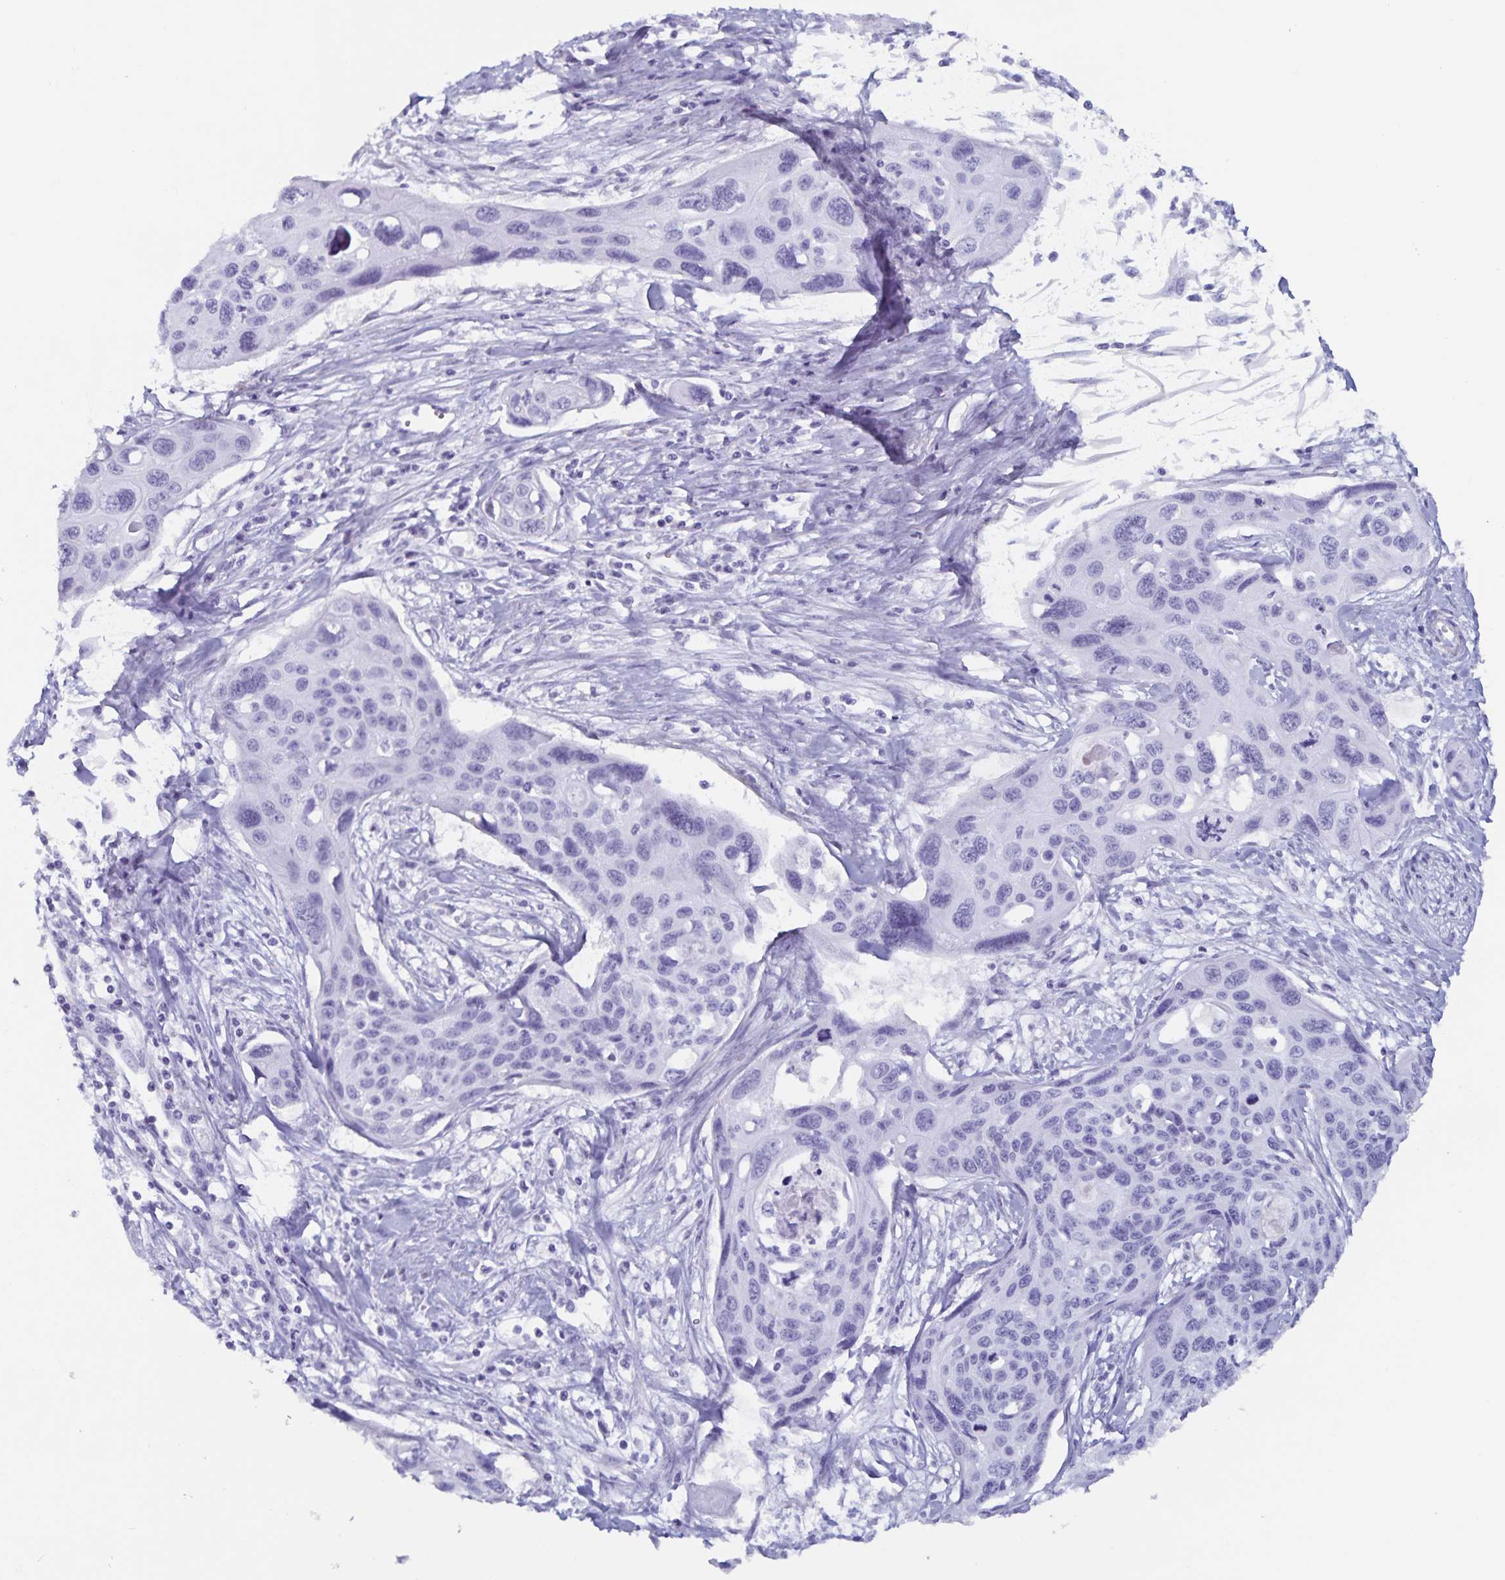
{"staining": {"intensity": "negative", "quantity": "none", "location": "none"}, "tissue": "cervical cancer", "cell_type": "Tumor cells", "image_type": "cancer", "snomed": [{"axis": "morphology", "description": "Squamous cell carcinoma, NOS"}, {"axis": "topography", "description": "Cervix"}], "caption": "The micrograph shows no staining of tumor cells in cervical cancer. (Immunohistochemistry (ihc), brightfield microscopy, high magnification).", "gene": "GPR137", "patient": {"sex": "female", "age": 31}}